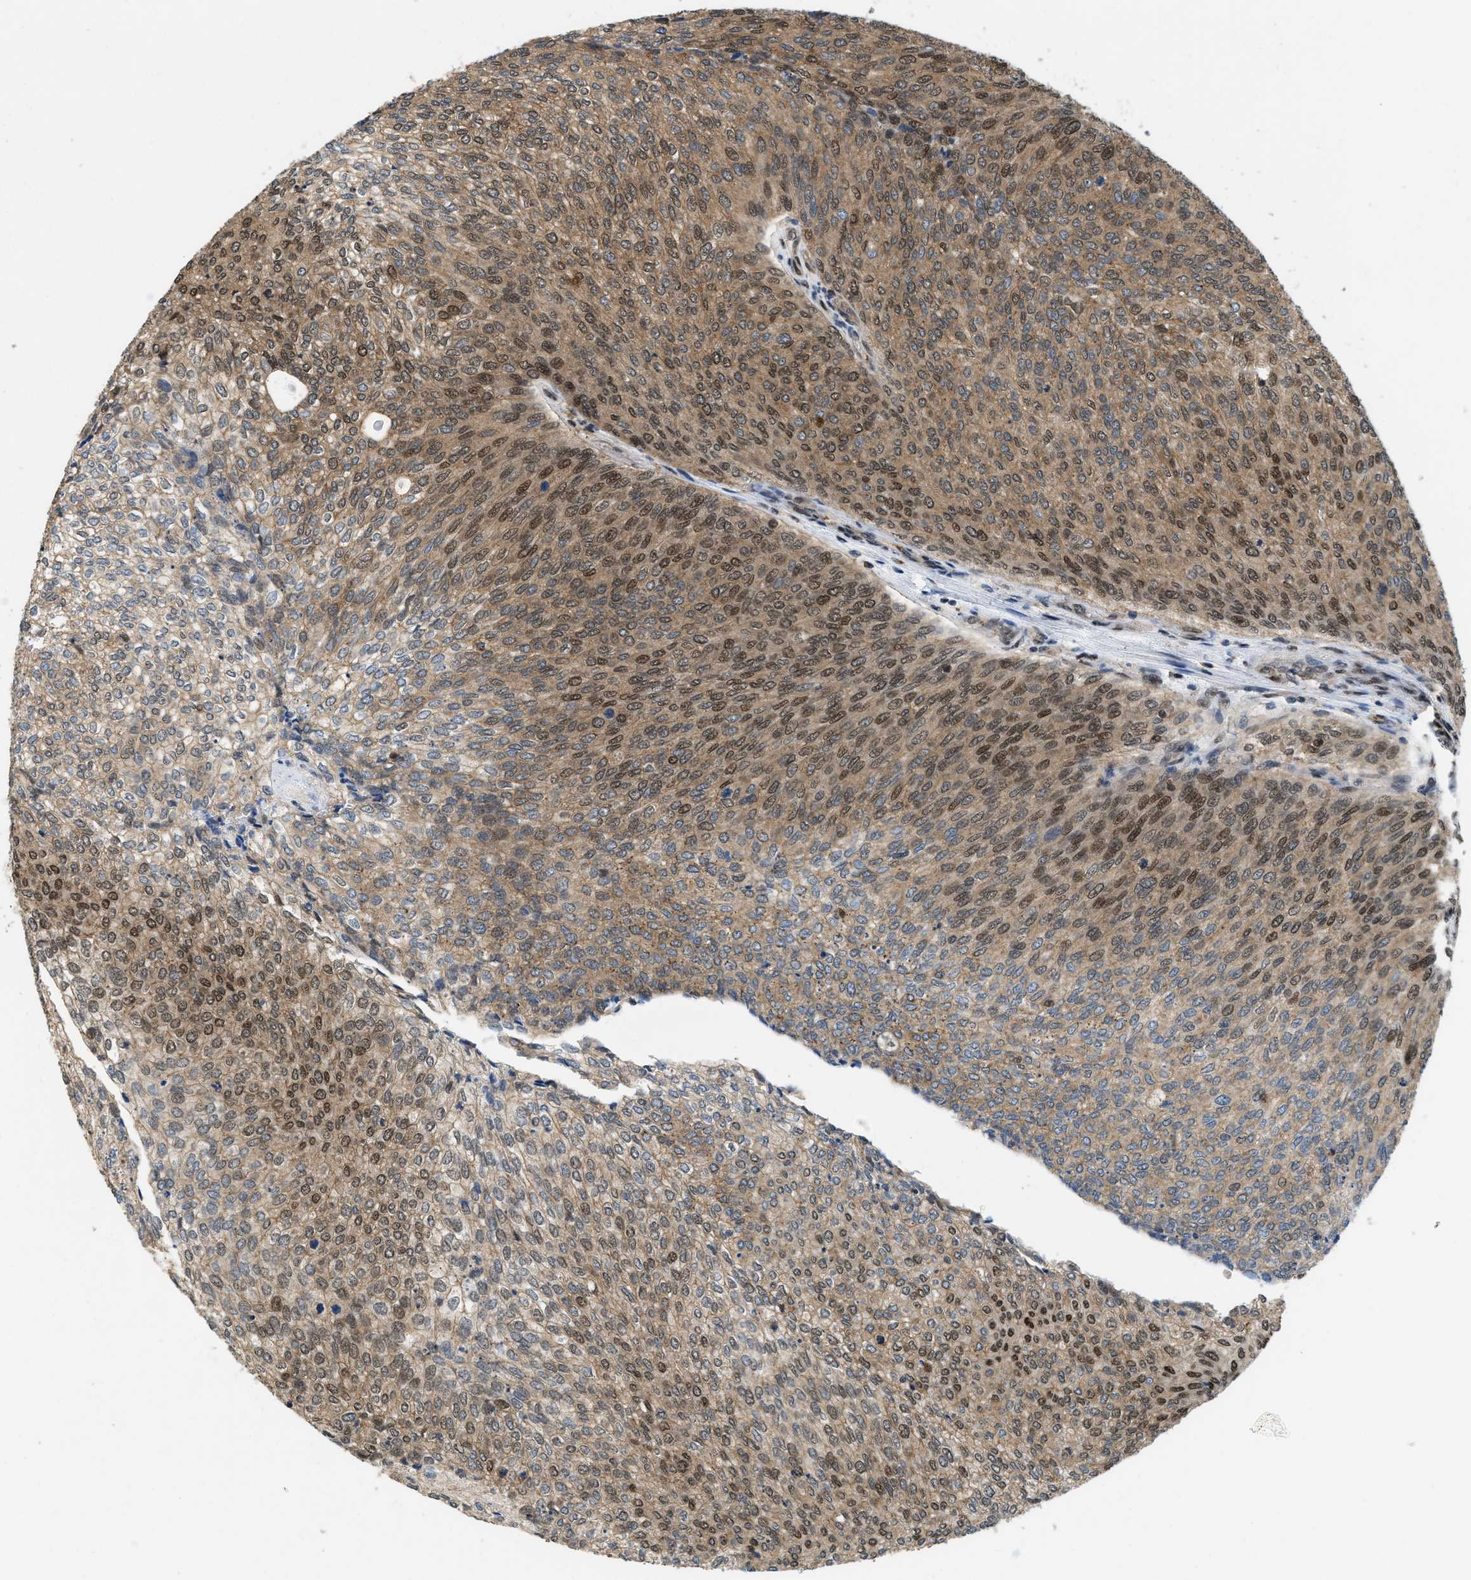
{"staining": {"intensity": "moderate", "quantity": ">75%", "location": "cytoplasmic/membranous,nuclear"}, "tissue": "urothelial cancer", "cell_type": "Tumor cells", "image_type": "cancer", "snomed": [{"axis": "morphology", "description": "Urothelial carcinoma, Low grade"}, {"axis": "topography", "description": "Urinary bladder"}], "caption": "Human urothelial cancer stained with a brown dye demonstrates moderate cytoplasmic/membranous and nuclear positive staining in approximately >75% of tumor cells.", "gene": "ATF7IP", "patient": {"sex": "female", "age": 79}}